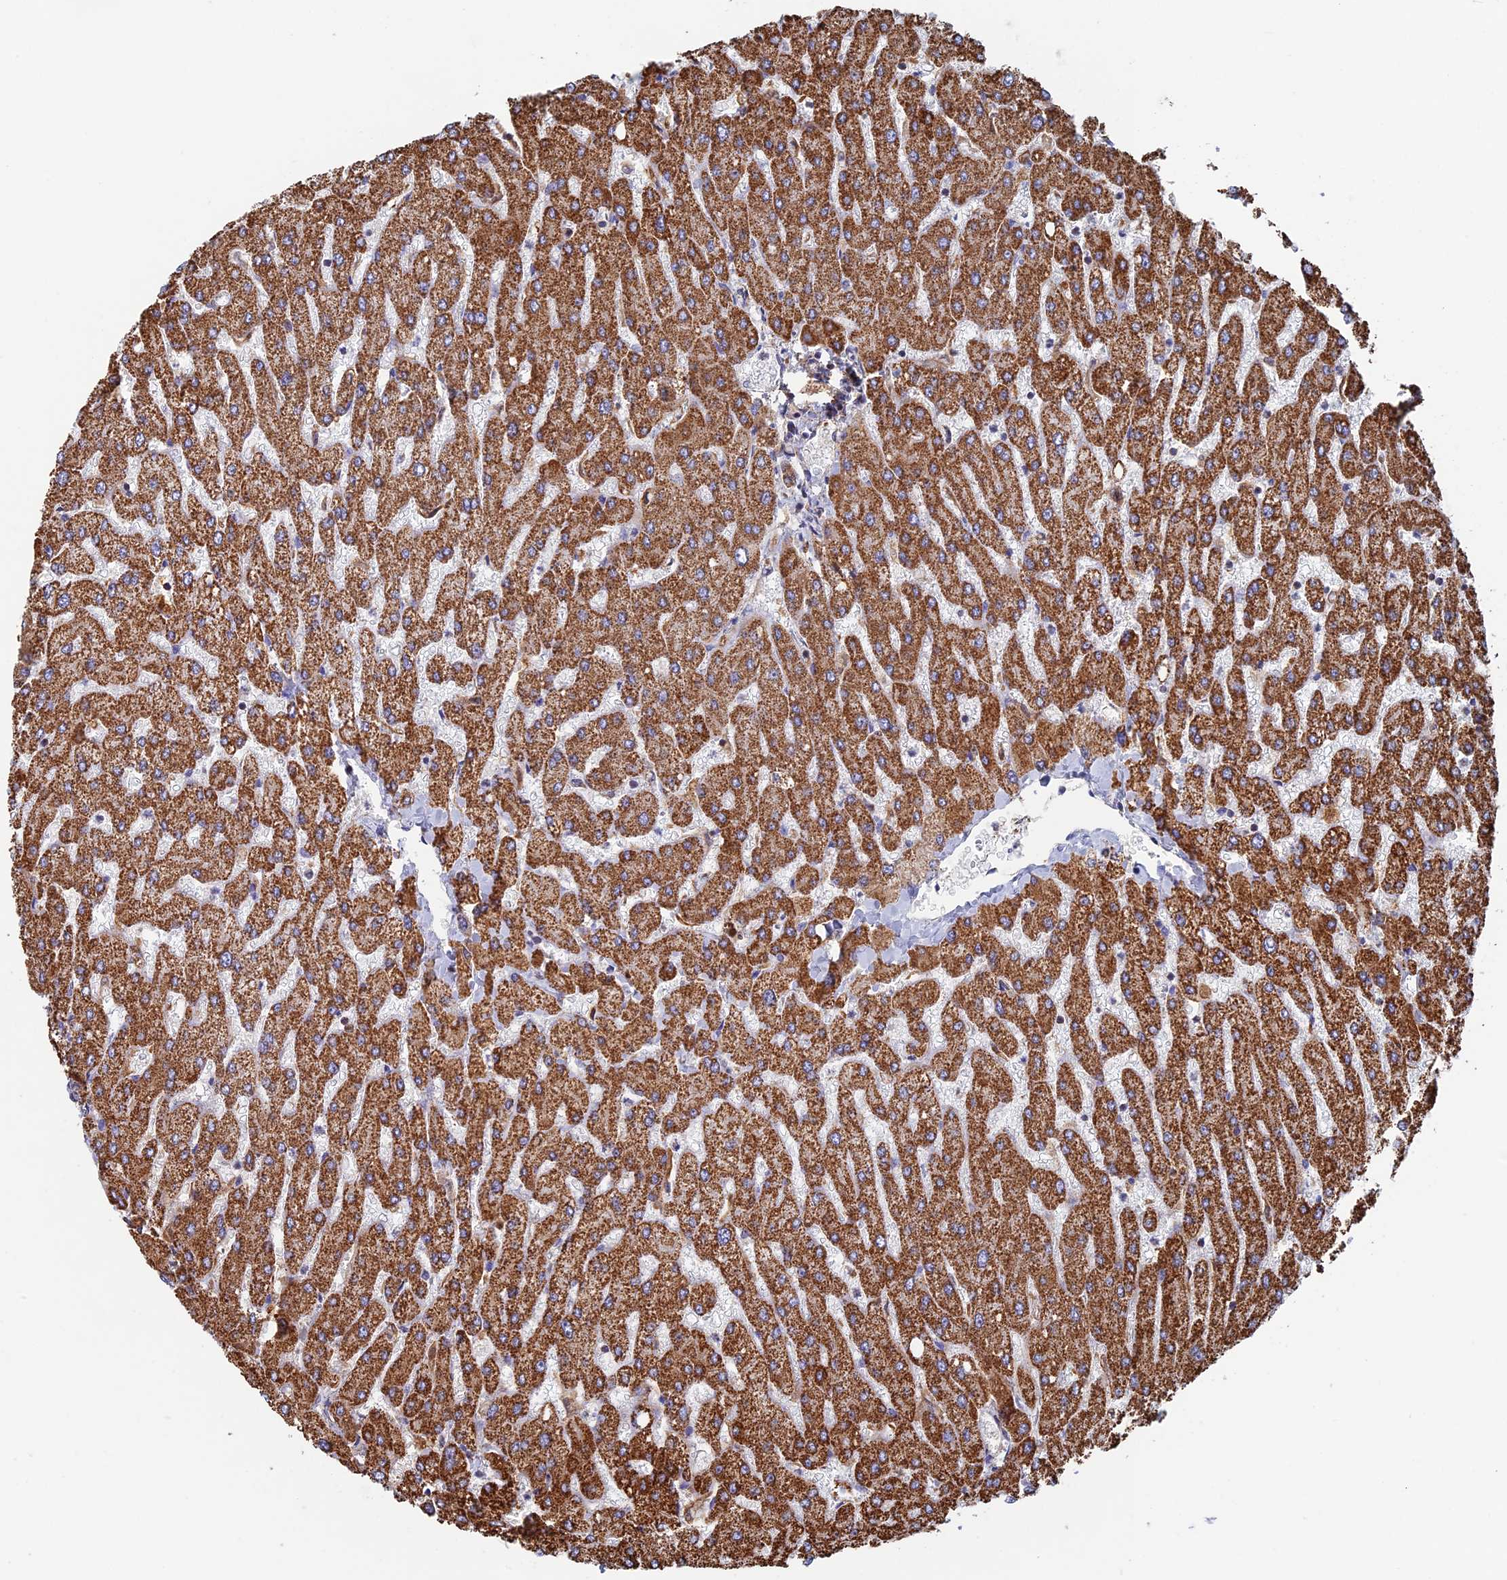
{"staining": {"intensity": "moderate", "quantity": ">75%", "location": "cytoplasmic/membranous"}, "tissue": "liver", "cell_type": "Cholangiocytes", "image_type": "normal", "snomed": [{"axis": "morphology", "description": "Normal tissue, NOS"}, {"axis": "topography", "description": "Liver"}], "caption": "This is a micrograph of immunohistochemistry staining of benign liver, which shows moderate expression in the cytoplasmic/membranous of cholangiocytes.", "gene": "SEC24D", "patient": {"sex": "male", "age": 55}}